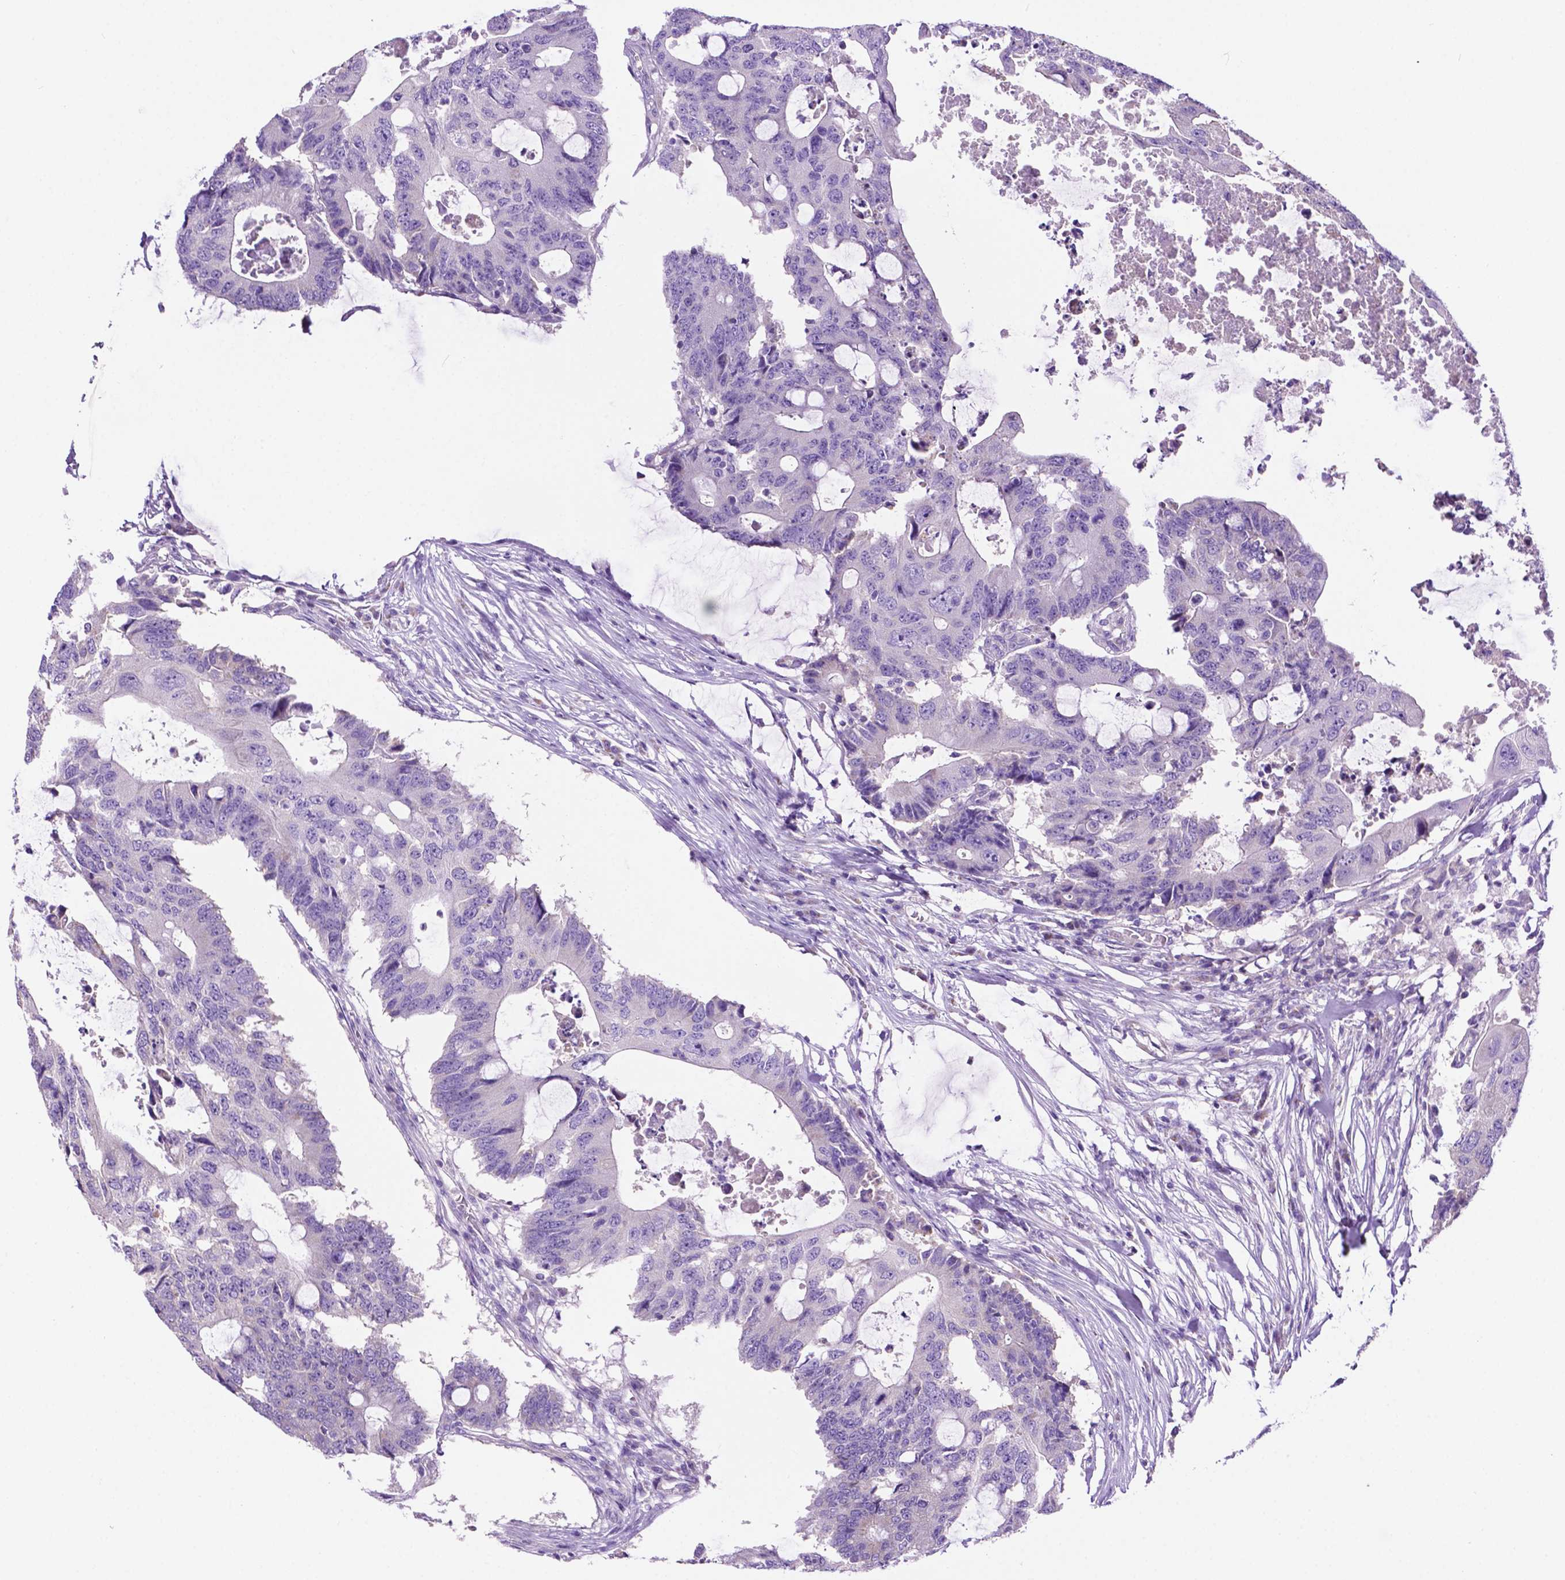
{"staining": {"intensity": "negative", "quantity": "none", "location": "none"}, "tissue": "colorectal cancer", "cell_type": "Tumor cells", "image_type": "cancer", "snomed": [{"axis": "morphology", "description": "Adenocarcinoma, NOS"}, {"axis": "topography", "description": "Colon"}], "caption": "IHC micrograph of neoplastic tissue: colorectal adenocarcinoma stained with DAB (3,3'-diaminobenzidine) demonstrates no significant protein positivity in tumor cells. The staining is performed using DAB (3,3'-diaminobenzidine) brown chromogen with nuclei counter-stained in using hematoxylin.", "gene": "PHYHIP", "patient": {"sex": "male", "age": 71}}